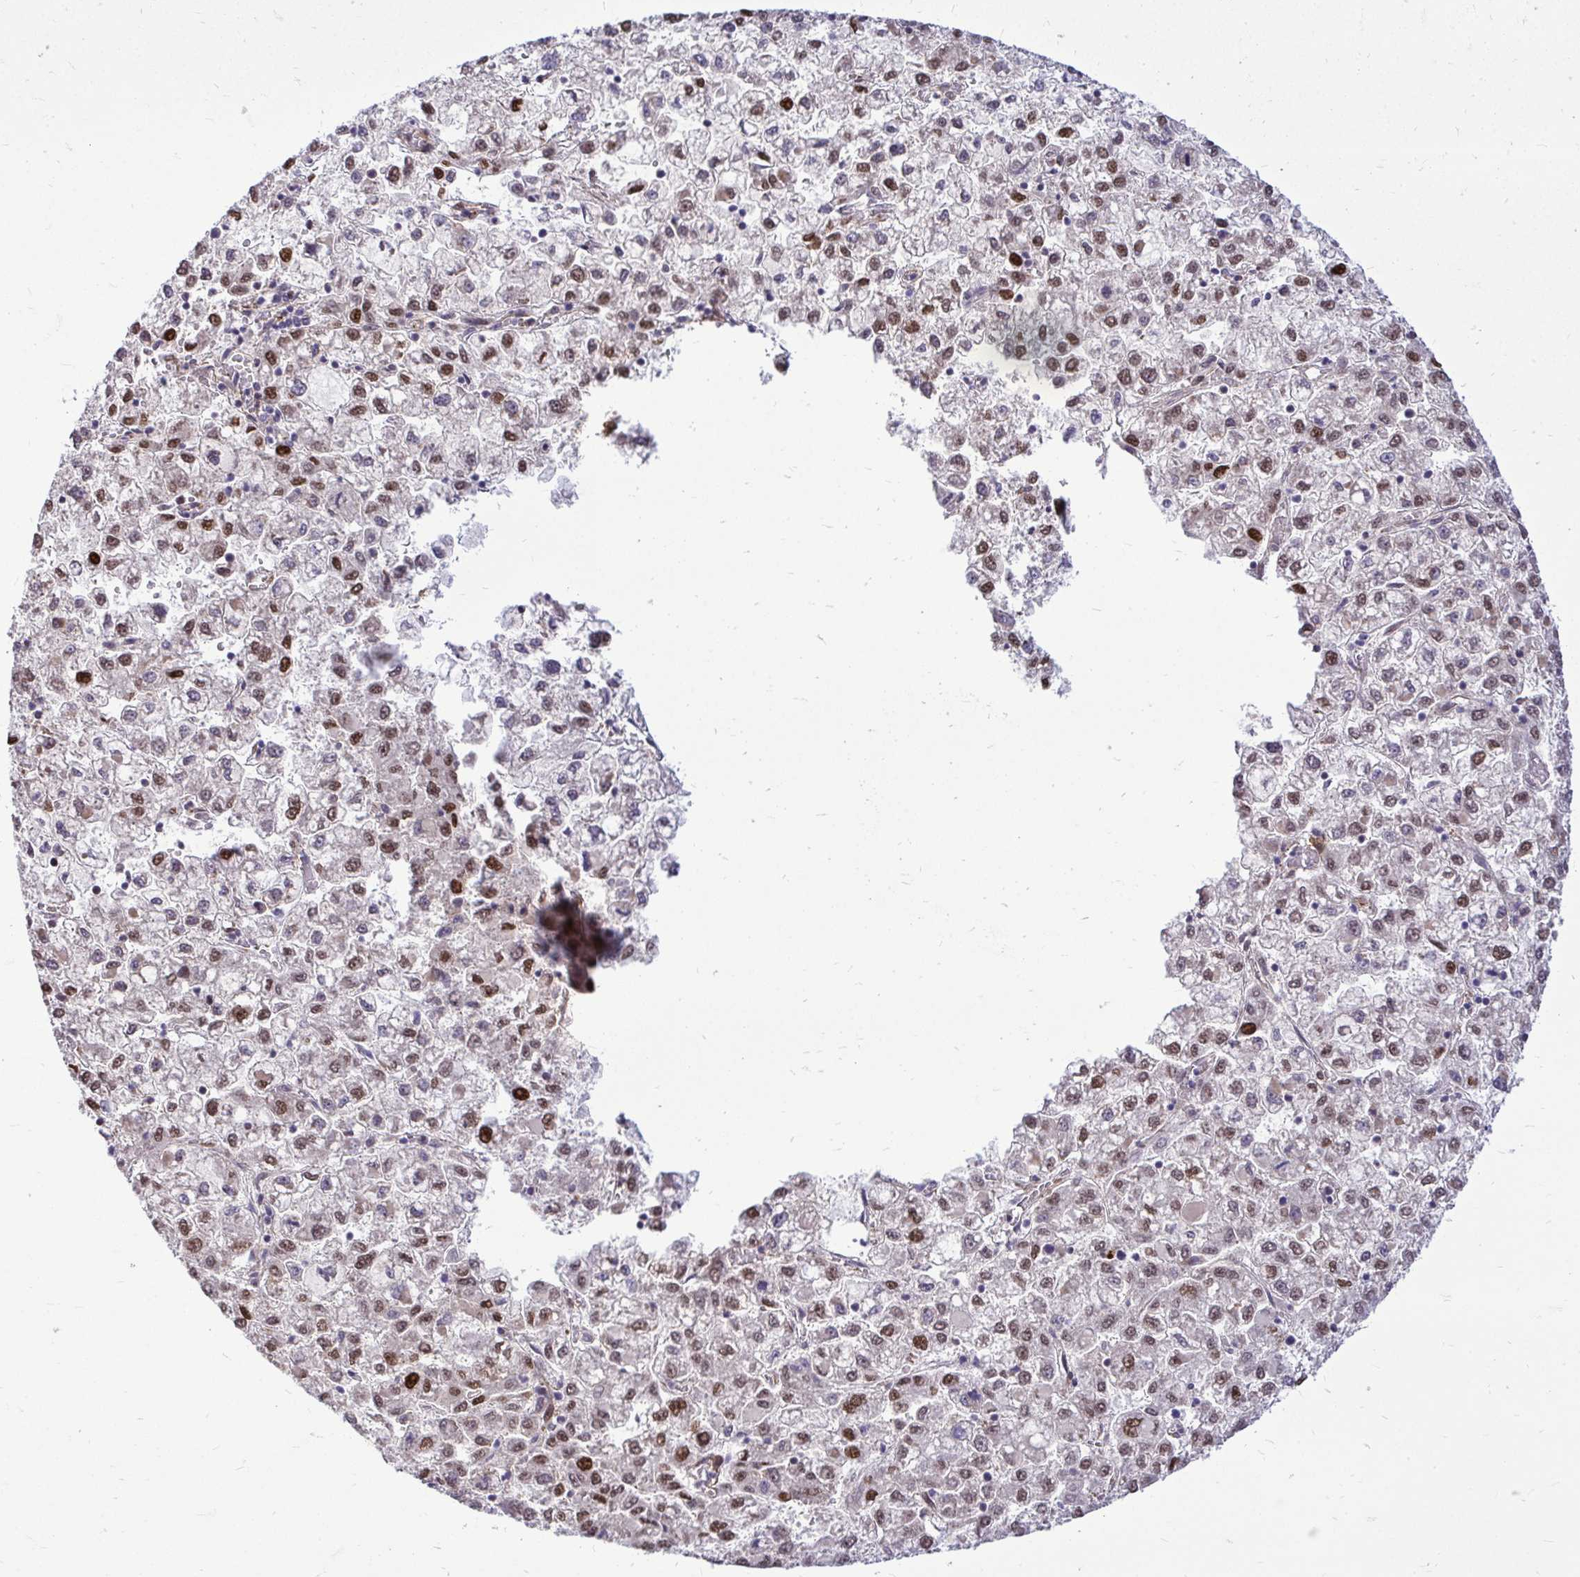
{"staining": {"intensity": "moderate", "quantity": "25%-75%", "location": "nuclear"}, "tissue": "liver cancer", "cell_type": "Tumor cells", "image_type": "cancer", "snomed": [{"axis": "morphology", "description": "Carcinoma, Hepatocellular, NOS"}, {"axis": "topography", "description": "Liver"}], "caption": "IHC (DAB) staining of human hepatocellular carcinoma (liver) reveals moderate nuclear protein staining in approximately 25%-75% of tumor cells. The staining was performed using DAB (3,3'-diaminobenzidine), with brown indicating positive protein expression. Nuclei are stained blue with hematoxylin.", "gene": "TRIP6", "patient": {"sex": "male", "age": 40}}